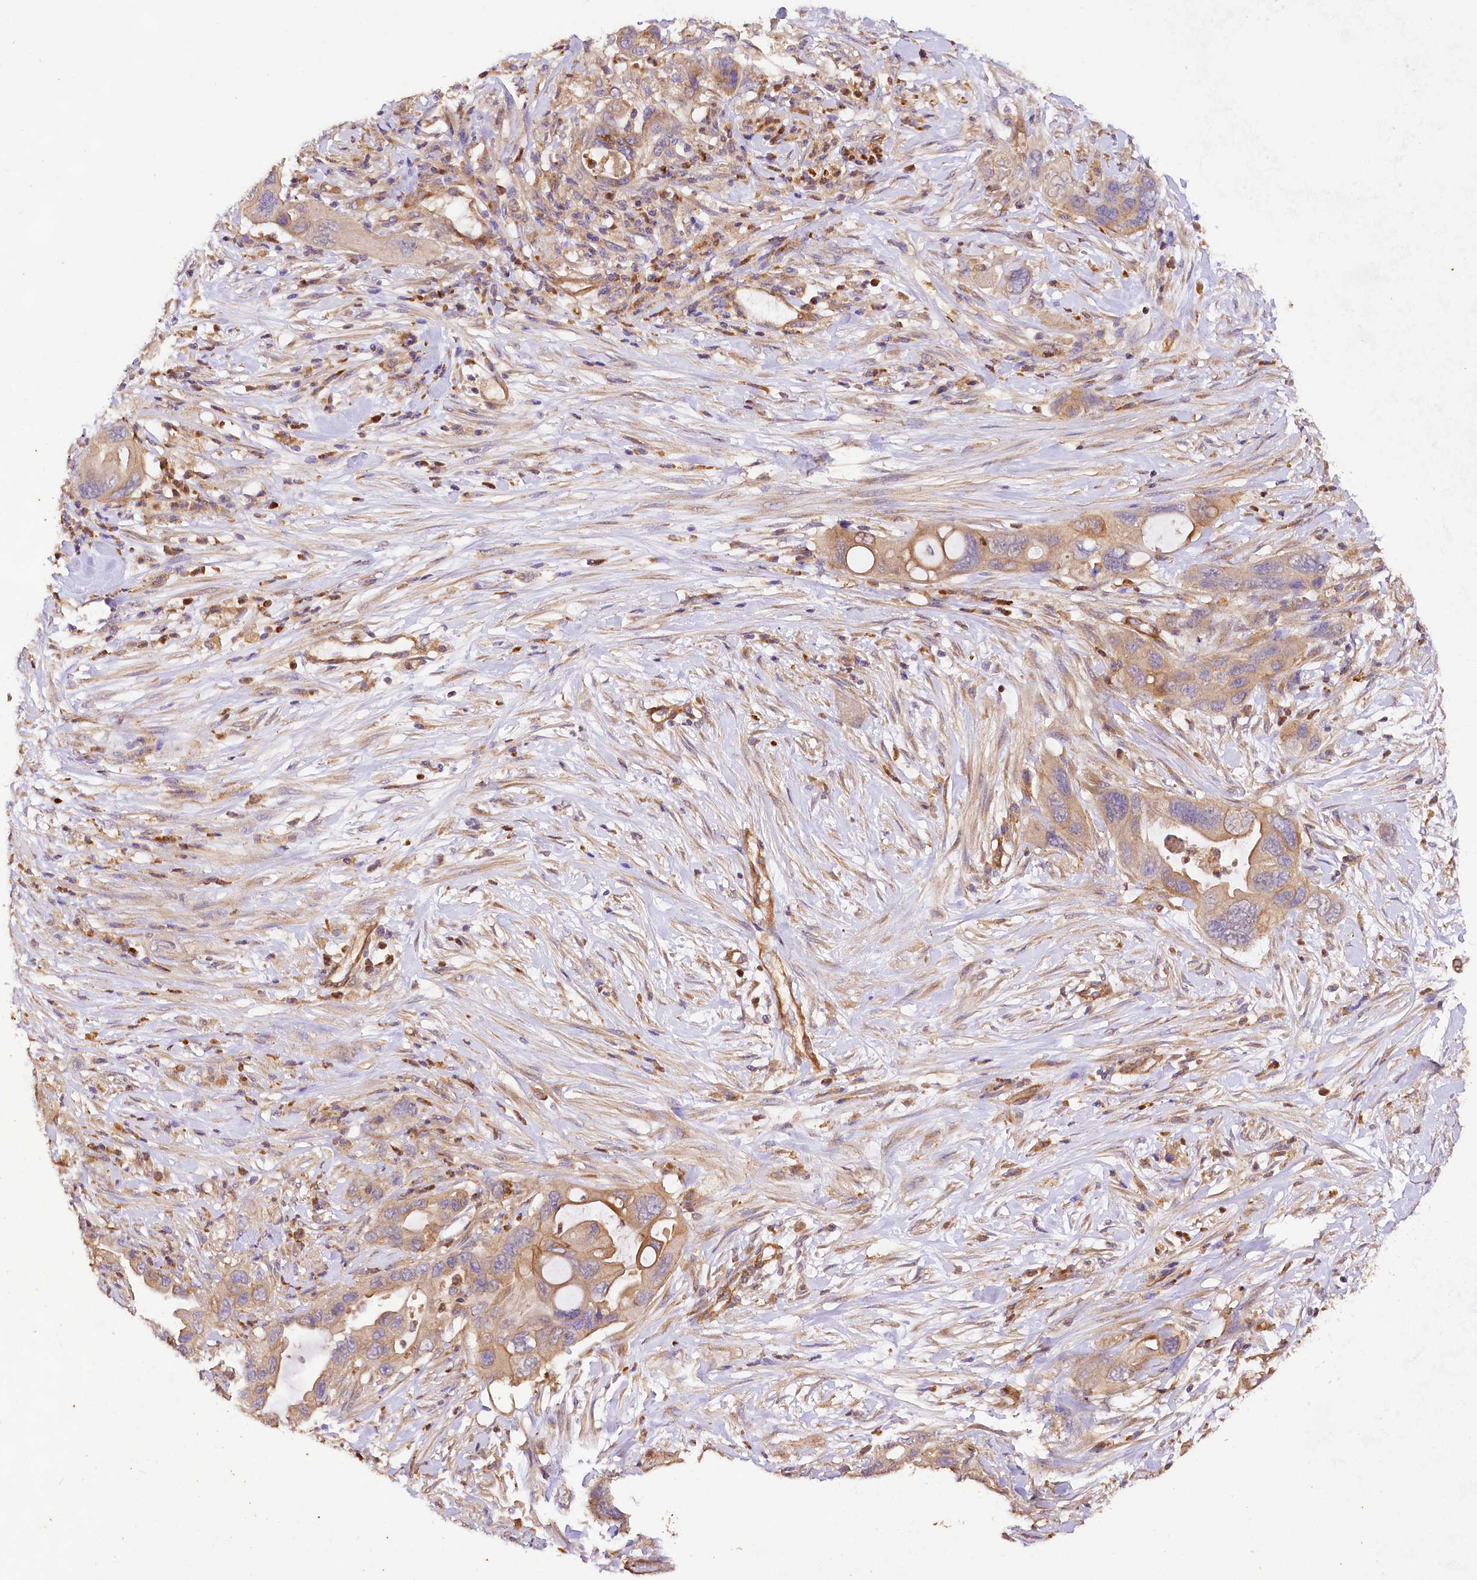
{"staining": {"intensity": "weak", "quantity": ">75%", "location": "cytoplasmic/membranous"}, "tissue": "pancreatic cancer", "cell_type": "Tumor cells", "image_type": "cancer", "snomed": [{"axis": "morphology", "description": "Adenocarcinoma, NOS"}, {"axis": "topography", "description": "Pancreas"}], "caption": "Pancreatic cancer (adenocarcinoma) stained with DAB IHC displays low levels of weak cytoplasmic/membranous expression in approximately >75% of tumor cells. The protein of interest is stained brown, and the nuclei are stained in blue (DAB (3,3'-diaminobenzidine) IHC with brightfield microscopy, high magnification).", "gene": "CSAD", "patient": {"sex": "female", "age": 71}}